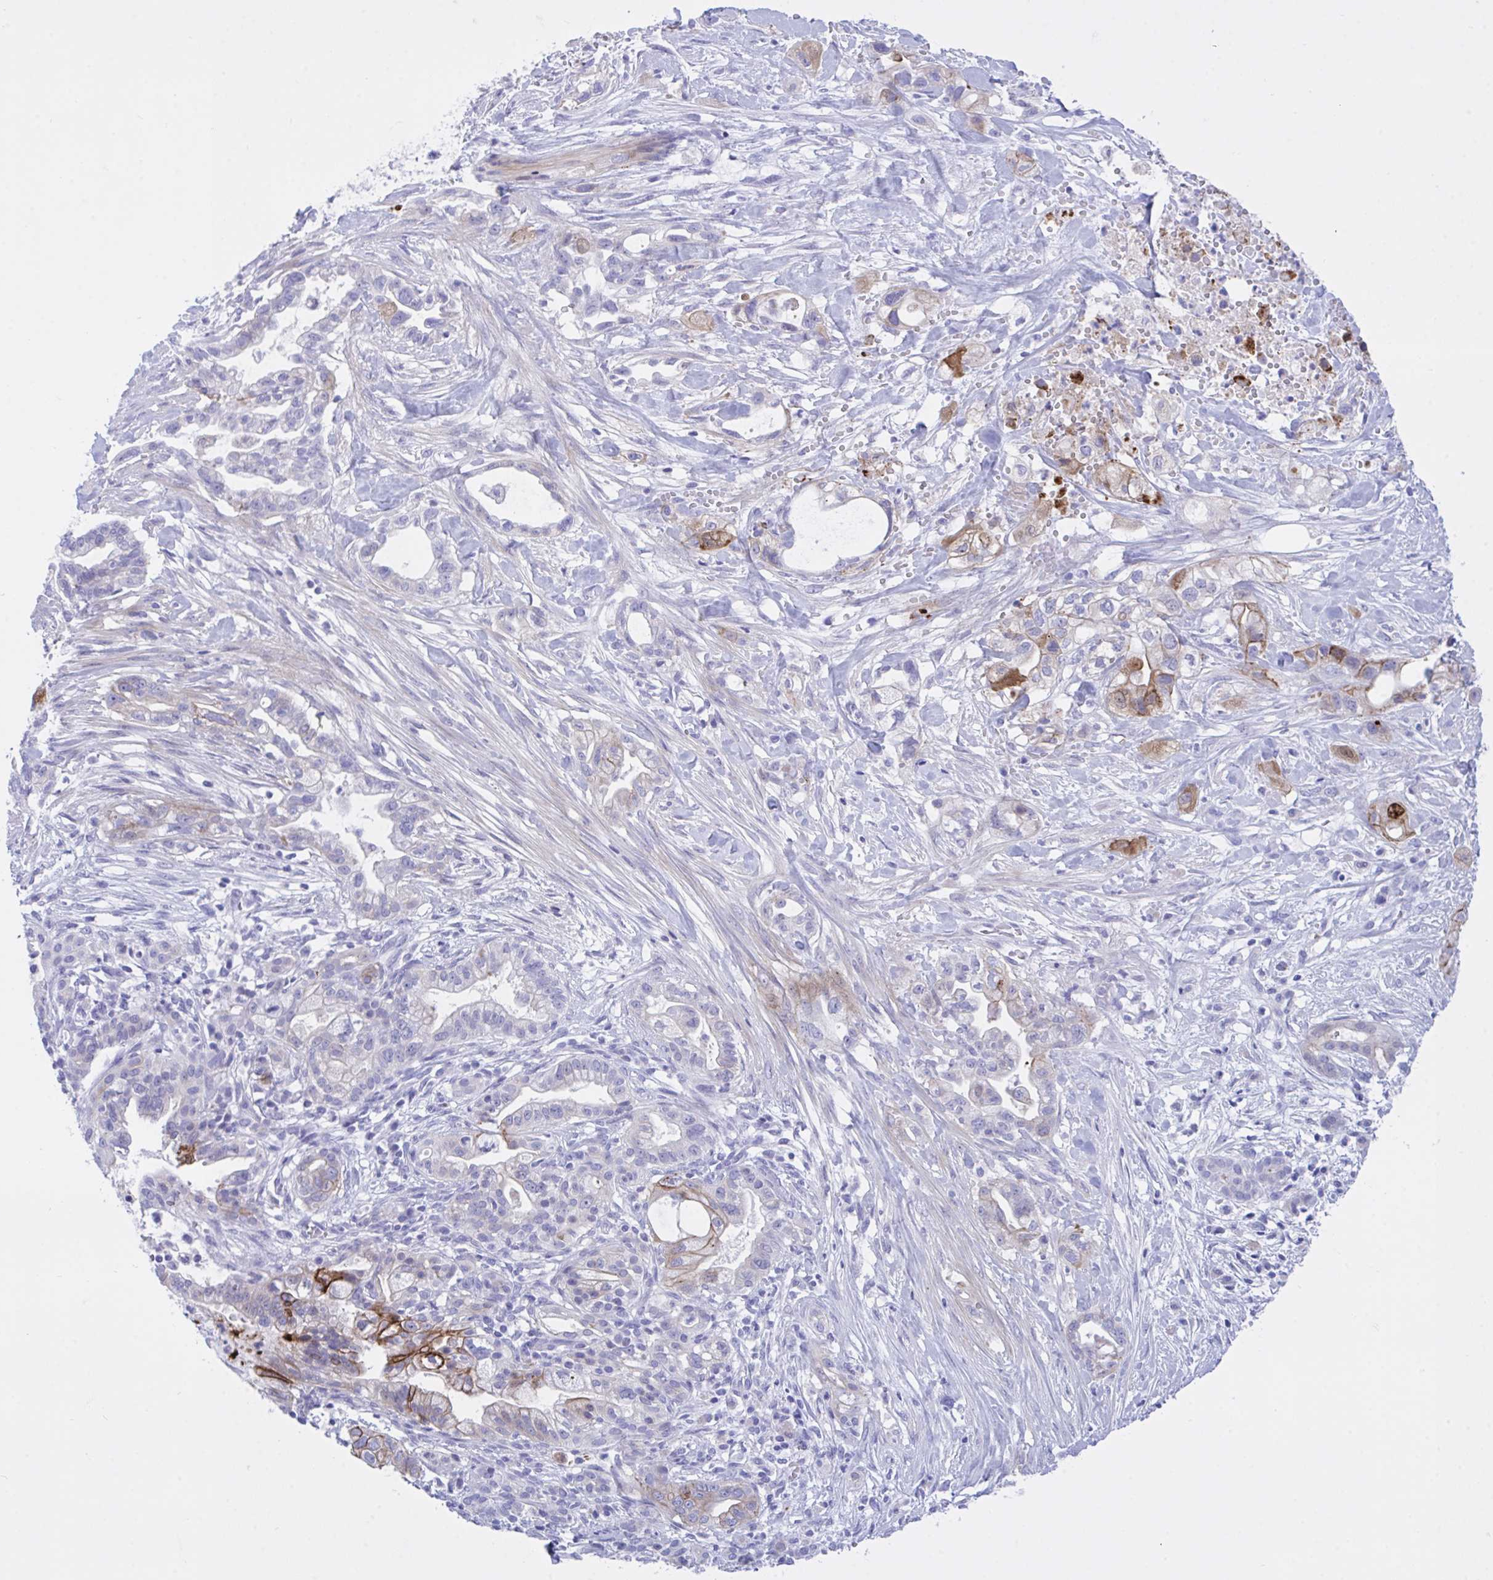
{"staining": {"intensity": "moderate", "quantity": "<25%", "location": "cytoplasmic/membranous"}, "tissue": "pancreatic cancer", "cell_type": "Tumor cells", "image_type": "cancer", "snomed": [{"axis": "morphology", "description": "Adenocarcinoma, NOS"}, {"axis": "topography", "description": "Pancreas"}], "caption": "IHC (DAB (3,3'-diaminobenzidine)) staining of human pancreatic cancer (adenocarcinoma) demonstrates moderate cytoplasmic/membranous protein staining in approximately <25% of tumor cells.", "gene": "BEX5", "patient": {"sex": "male", "age": 44}}